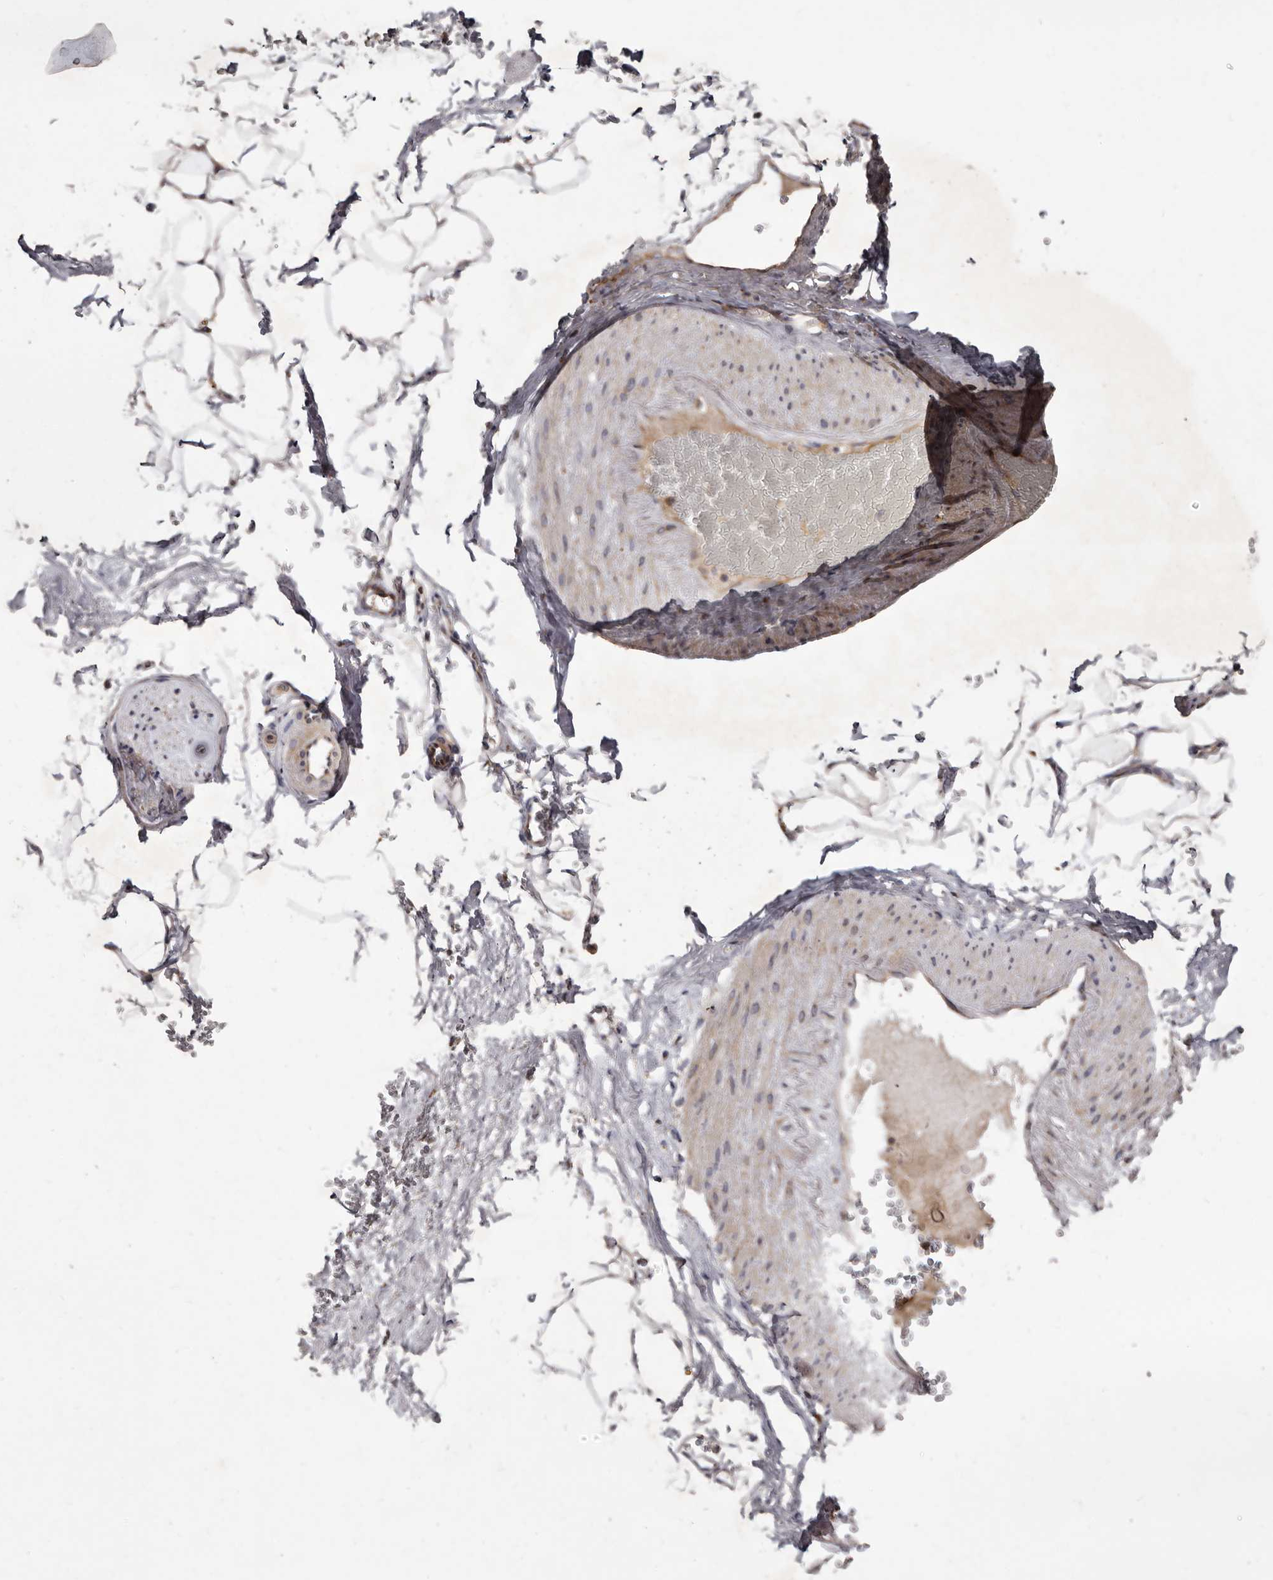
{"staining": {"intensity": "negative", "quantity": "none", "location": "none"}, "tissue": "adipose tissue", "cell_type": "Adipocytes", "image_type": "normal", "snomed": [{"axis": "morphology", "description": "Normal tissue, NOS"}, {"axis": "morphology", "description": "Adenocarcinoma, Low grade"}, {"axis": "topography", "description": "Prostate"}, {"axis": "topography", "description": "Peripheral nerve tissue"}], "caption": "Immunohistochemistry micrograph of normal adipose tissue stained for a protein (brown), which shows no expression in adipocytes. (Brightfield microscopy of DAB (3,3'-diaminobenzidine) immunohistochemistry at high magnification).", "gene": "FLAD1", "patient": {"sex": "male", "age": 63}}